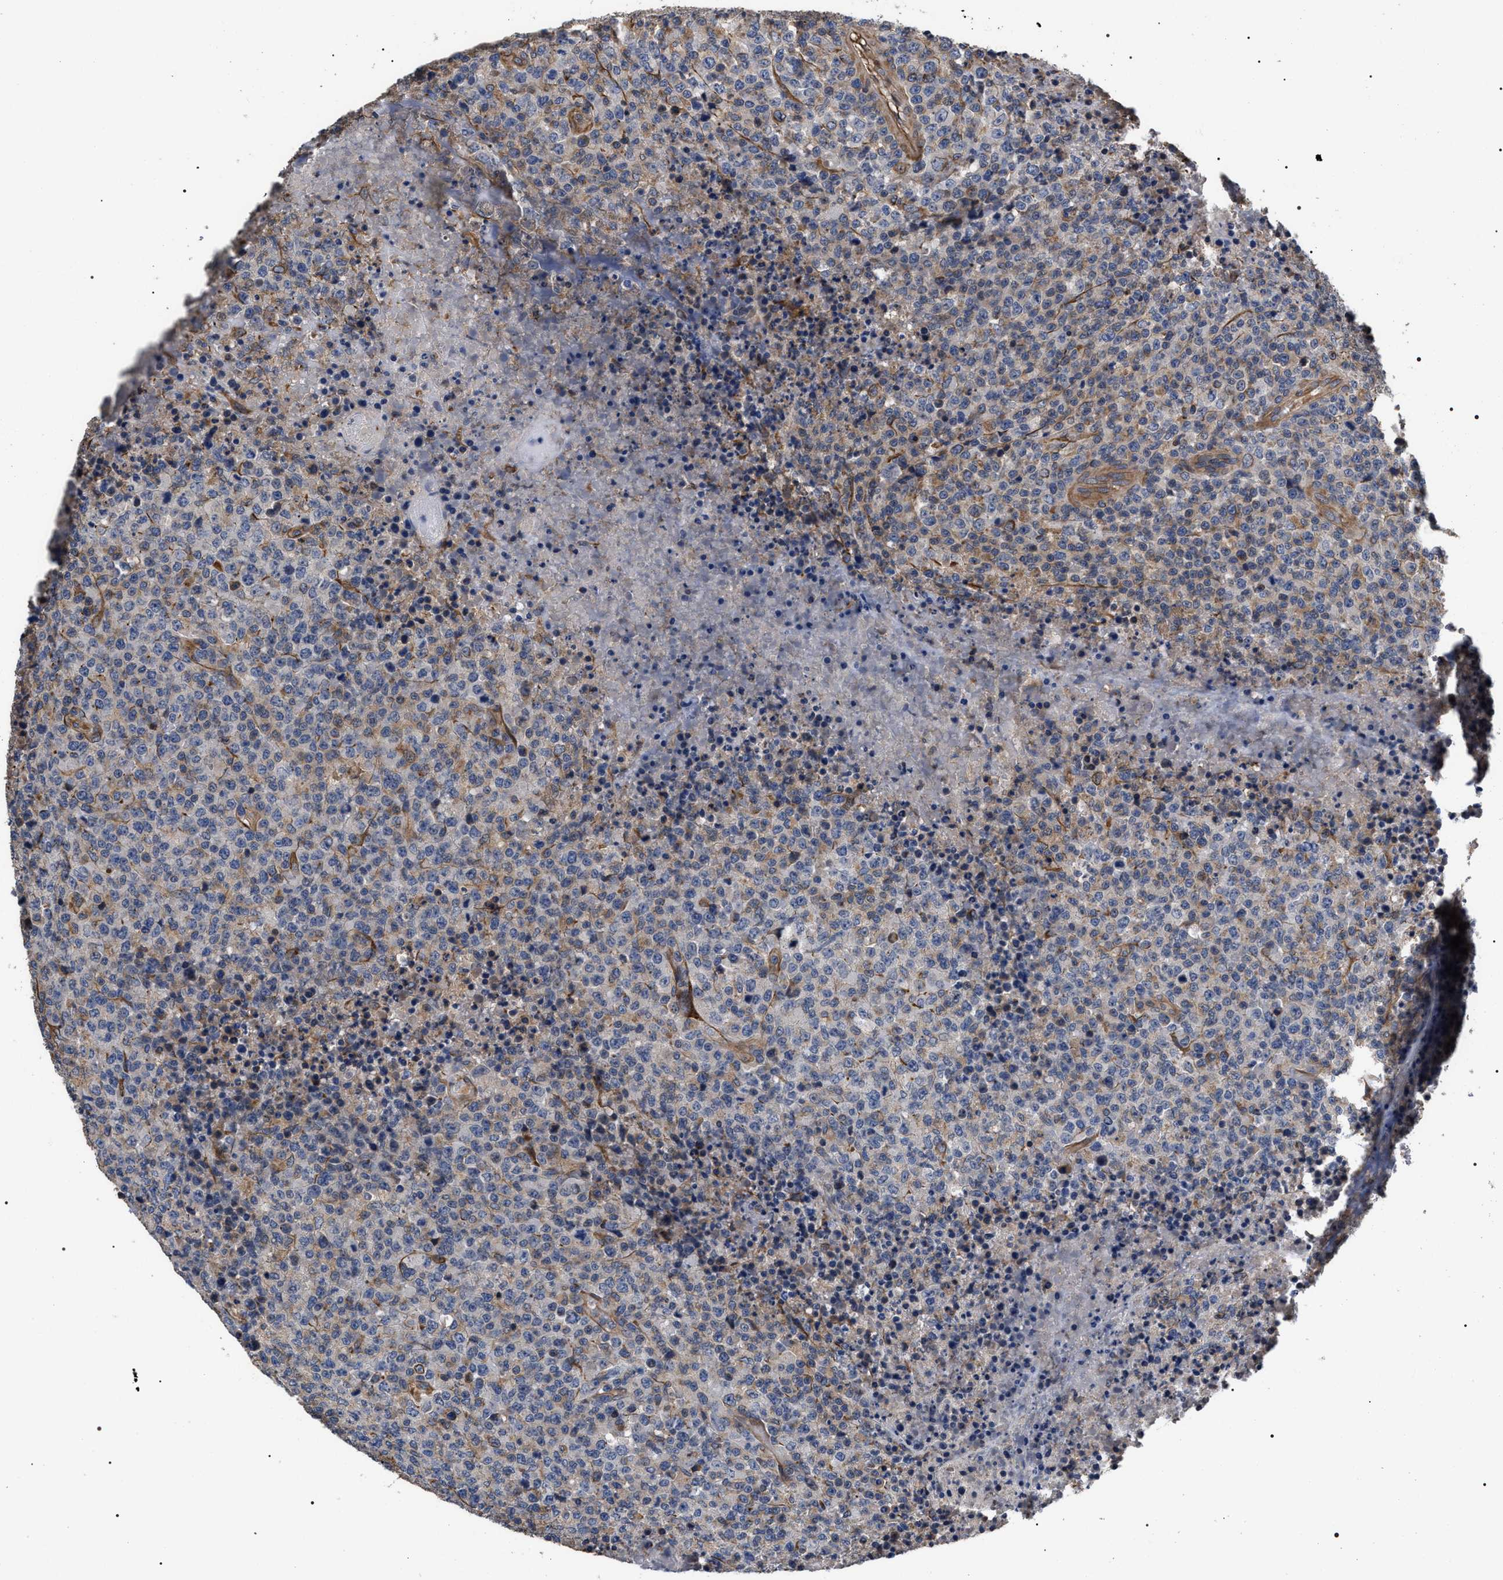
{"staining": {"intensity": "weak", "quantity": "<25%", "location": "cytoplasmic/membranous"}, "tissue": "lymphoma", "cell_type": "Tumor cells", "image_type": "cancer", "snomed": [{"axis": "morphology", "description": "Malignant lymphoma, non-Hodgkin's type, High grade"}, {"axis": "topography", "description": "Lymph node"}], "caption": "Photomicrograph shows no significant protein expression in tumor cells of high-grade malignant lymphoma, non-Hodgkin's type.", "gene": "TSPAN33", "patient": {"sex": "male", "age": 13}}